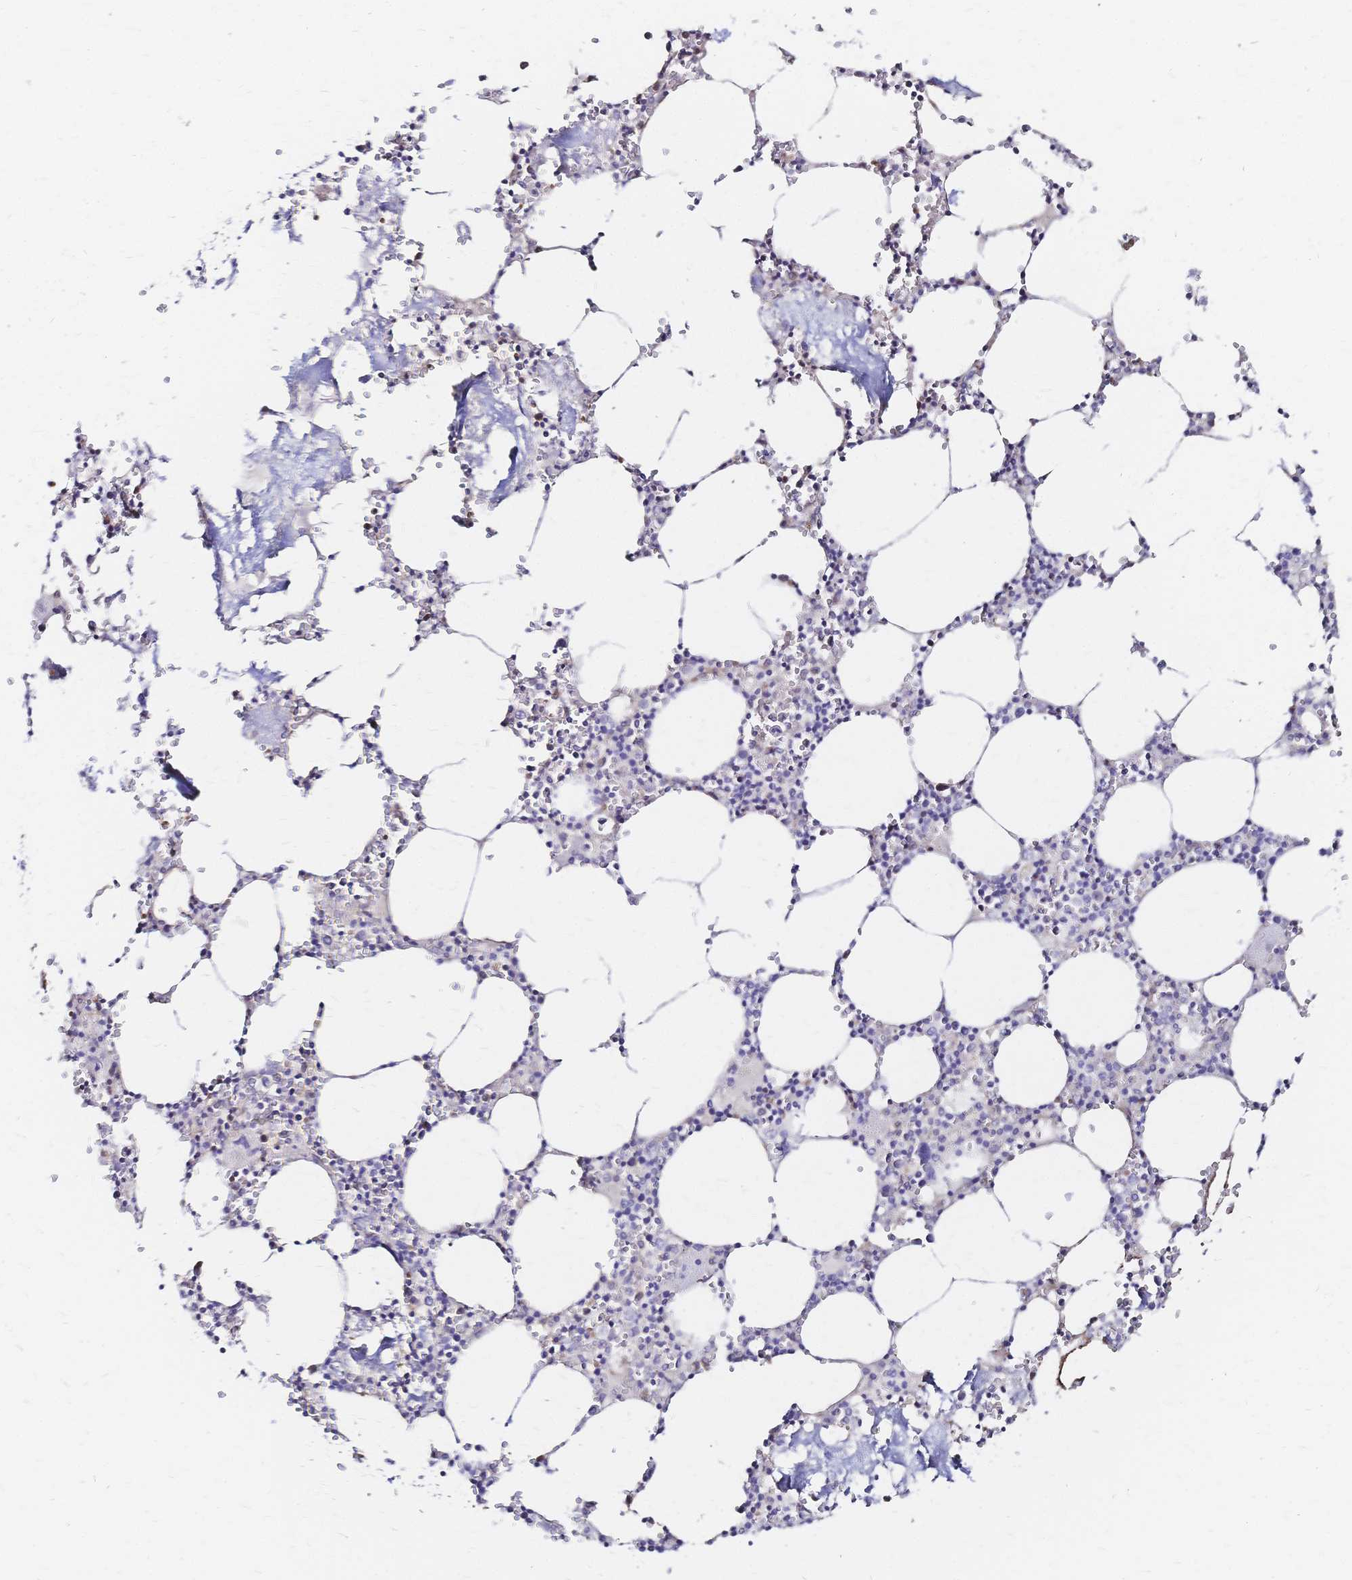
{"staining": {"intensity": "negative", "quantity": "none", "location": "none"}, "tissue": "bone marrow", "cell_type": "Hematopoietic cells", "image_type": "normal", "snomed": [{"axis": "morphology", "description": "Normal tissue, NOS"}, {"axis": "topography", "description": "Bone marrow"}], "caption": "This is an IHC image of unremarkable bone marrow. There is no positivity in hematopoietic cells.", "gene": "SLC5A1", "patient": {"sex": "male", "age": 54}}